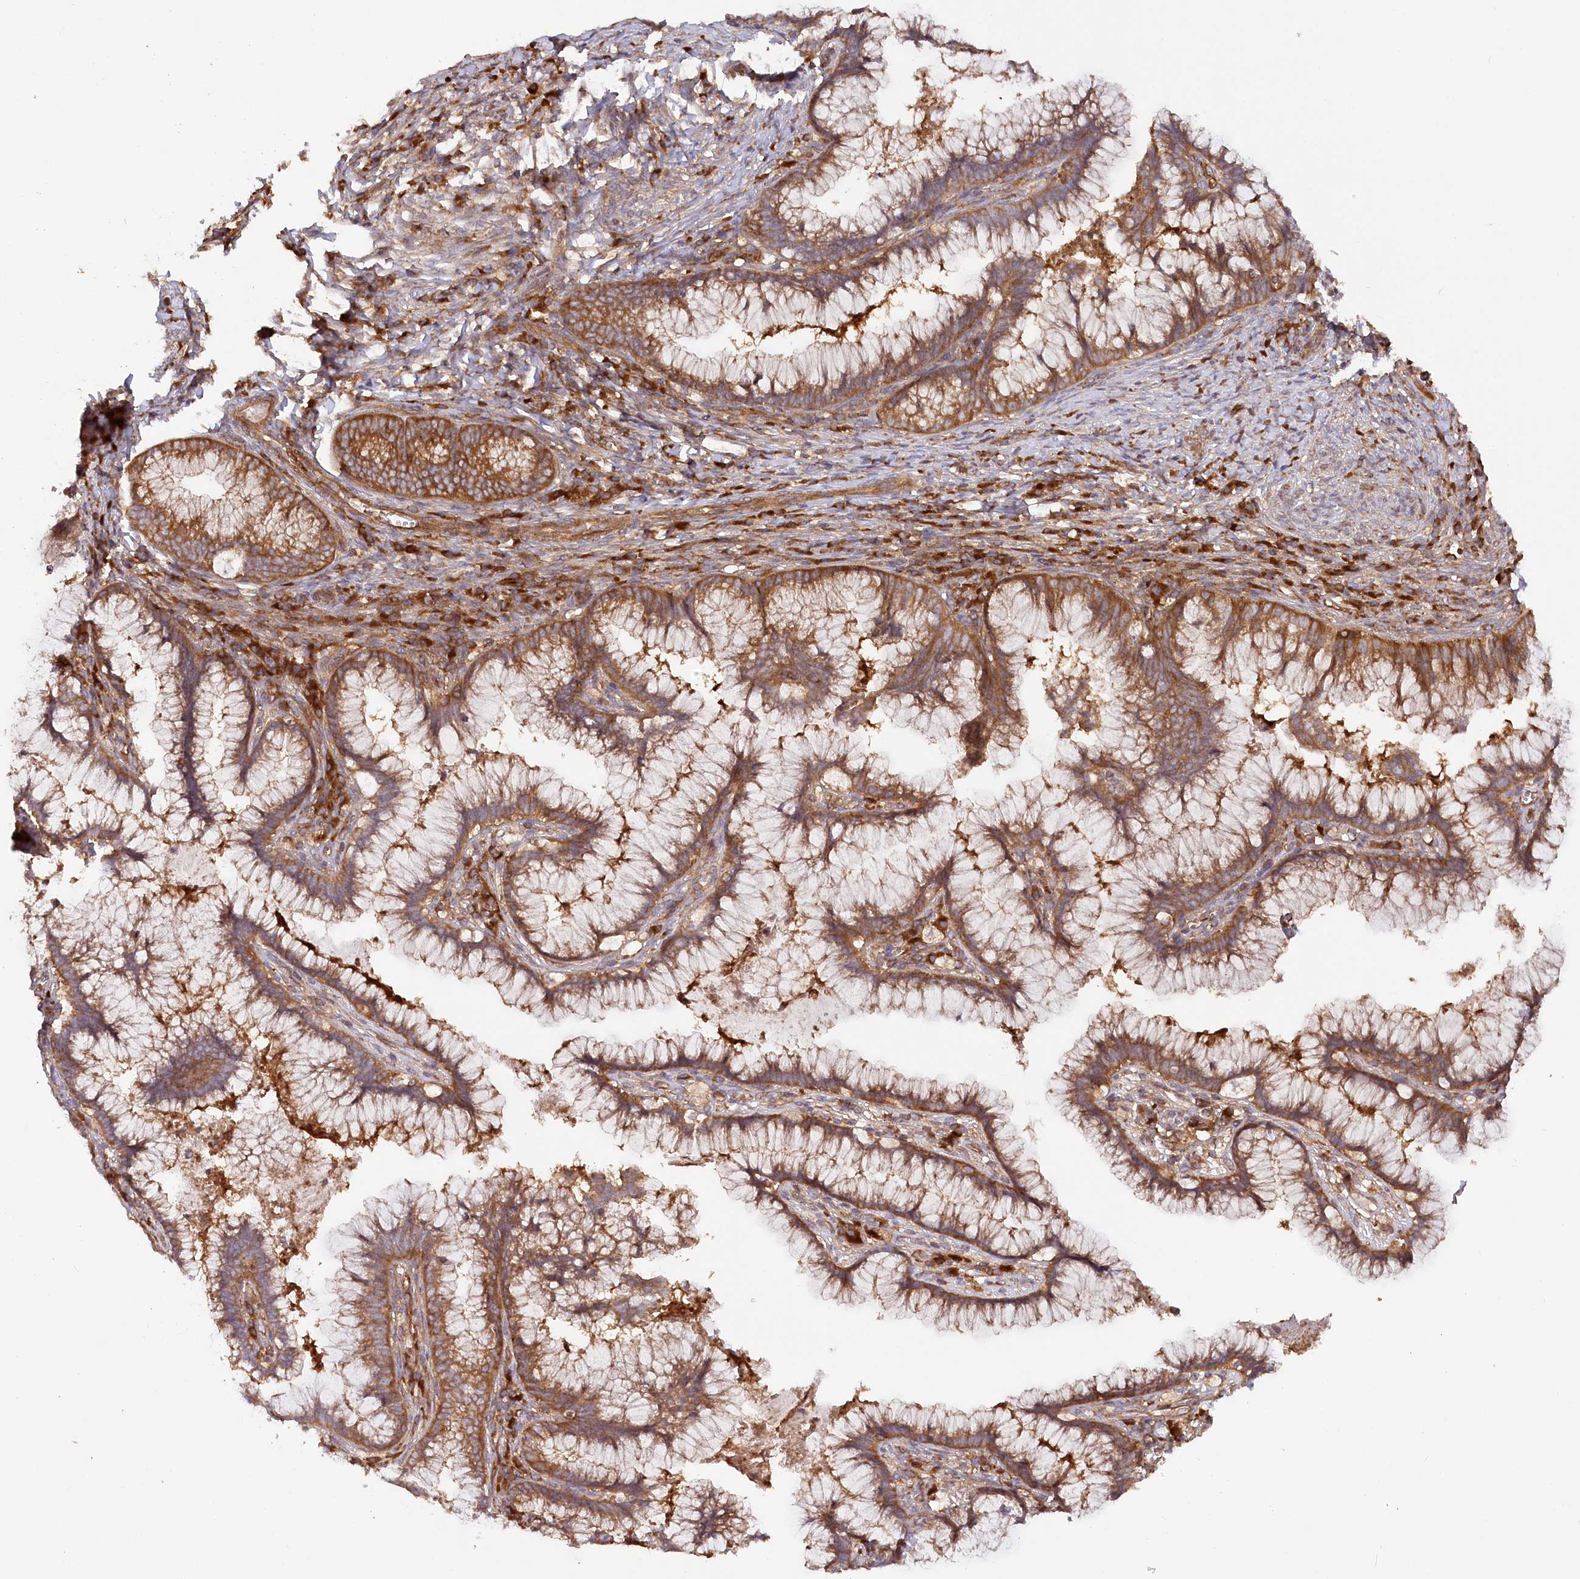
{"staining": {"intensity": "moderate", "quantity": ">75%", "location": "cytoplasmic/membranous"}, "tissue": "cervical cancer", "cell_type": "Tumor cells", "image_type": "cancer", "snomed": [{"axis": "morphology", "description": "Adenocarcinoma, NOS"}, {"axis": "topography", "description": "Cervix"}], "caption": "High-magnification brightfield microscopy of cervical adenocarcinoma stained with DAB (3,3'-diaminobenzidine) (brown) and counterstained with hematoxylin (blue). tumor cells exhibit moderate cytoplasmic/membranous expression is present in about>75% of cells. Ihc stains the protein of interest in brown and the nuclei are stained blue.", "gene": "PAIP2", "patient": {"sex": "female", "age": 36}}